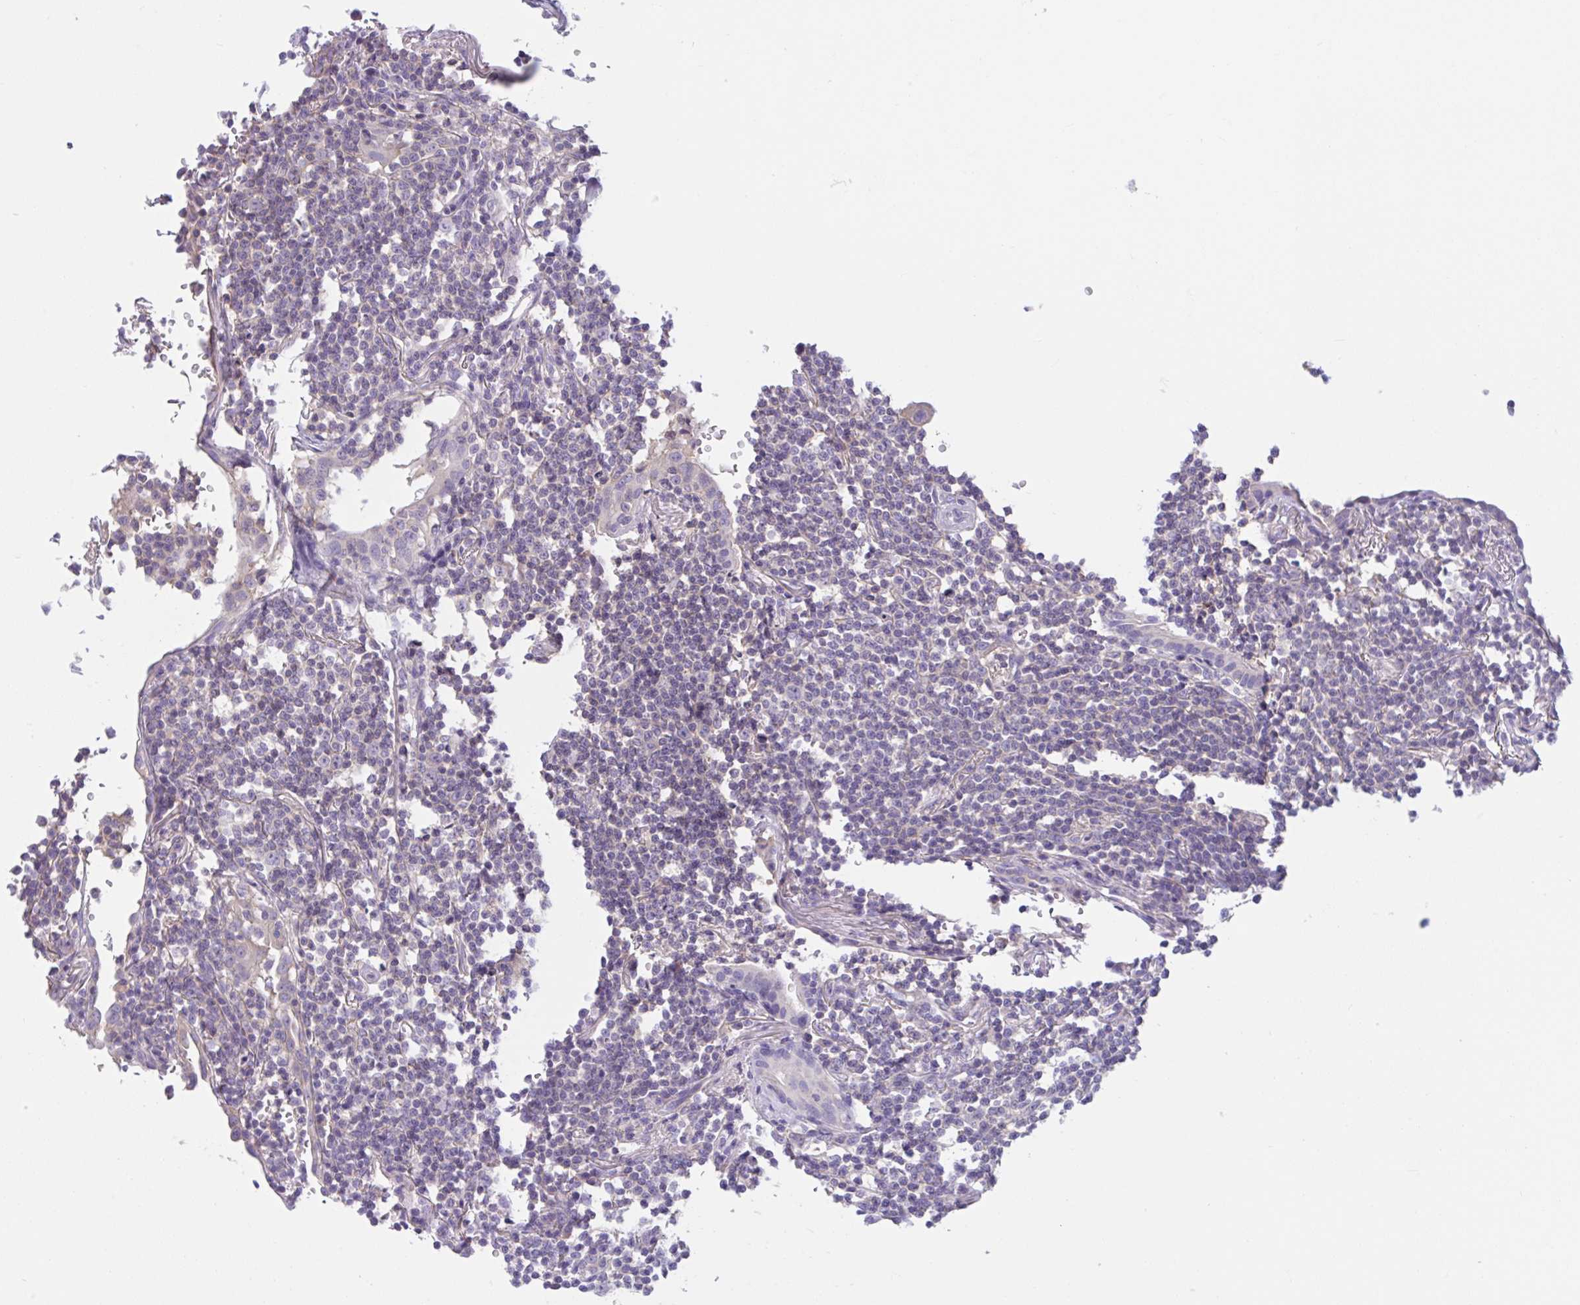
{"staining": {"intensity": "negative", "quantity": "none", "location": "none"}, "tissue": "lymphoma", "cell_type": "Tumor cells", "image_type": "cancer", "snomed": [{"axis": "morphology", "description": "Malignant lymphoma, non-Hodgkin's type, Low grade"}, {"axis": "topography", "description": "Lung"}], "caption": "Tumor cells are negative for protein expression in human lymphoma.", "gene": "WNT9B", "patient": {"sex": "female", "age": 71}}